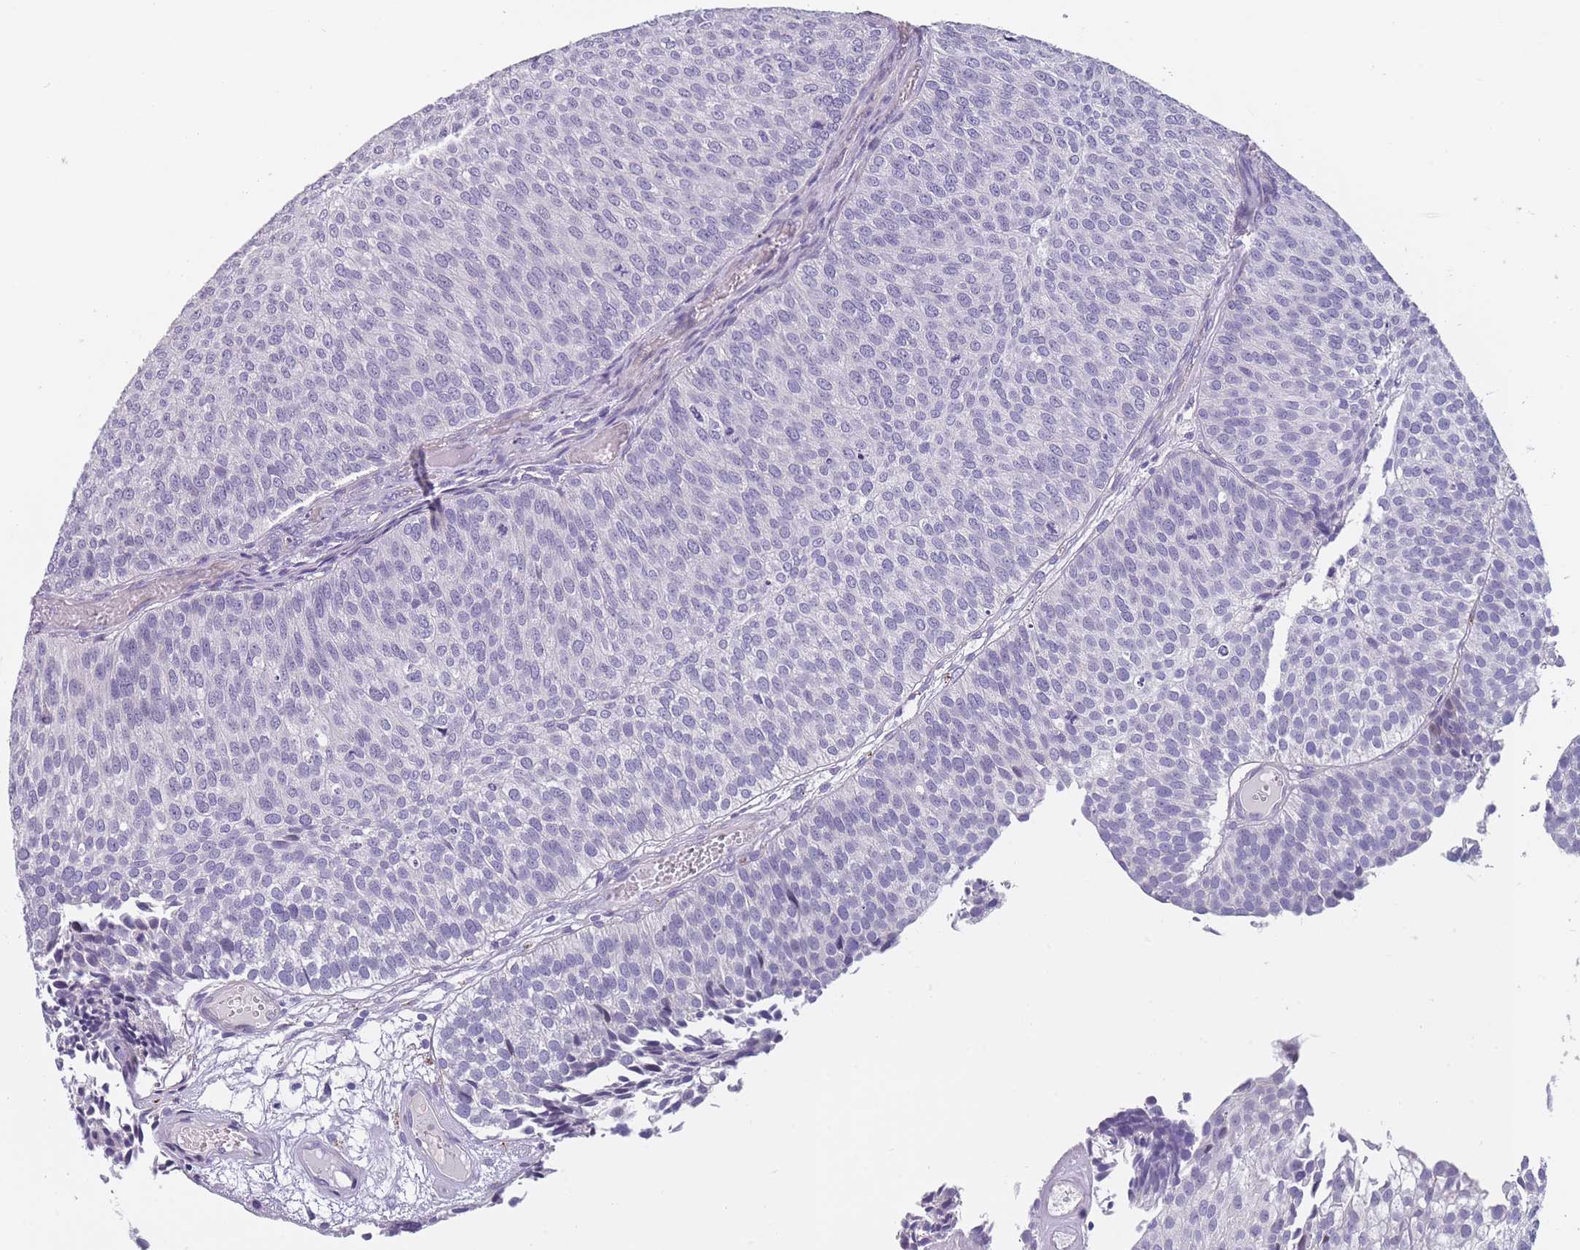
{"staining": {"intensity": "negative", "quantity": "none", "location": "none"}, "tissue": "urothelial cancer", "cell_type": "Tumor cells", "image_type": "cancer", "snomed": [{"axis": "morphology", "description": "Urothelial carcinoma, Low grade"}, {"axis": "topography", "description": "Urinary bladder"}], "caption": "This is an immunohistochemistry histopathology image of human urothelial carcinoma (low-grade). There is no positivity in tumor cells.", "gene": "FAM83F", "patient": {"sex": "male", "age": 84}}